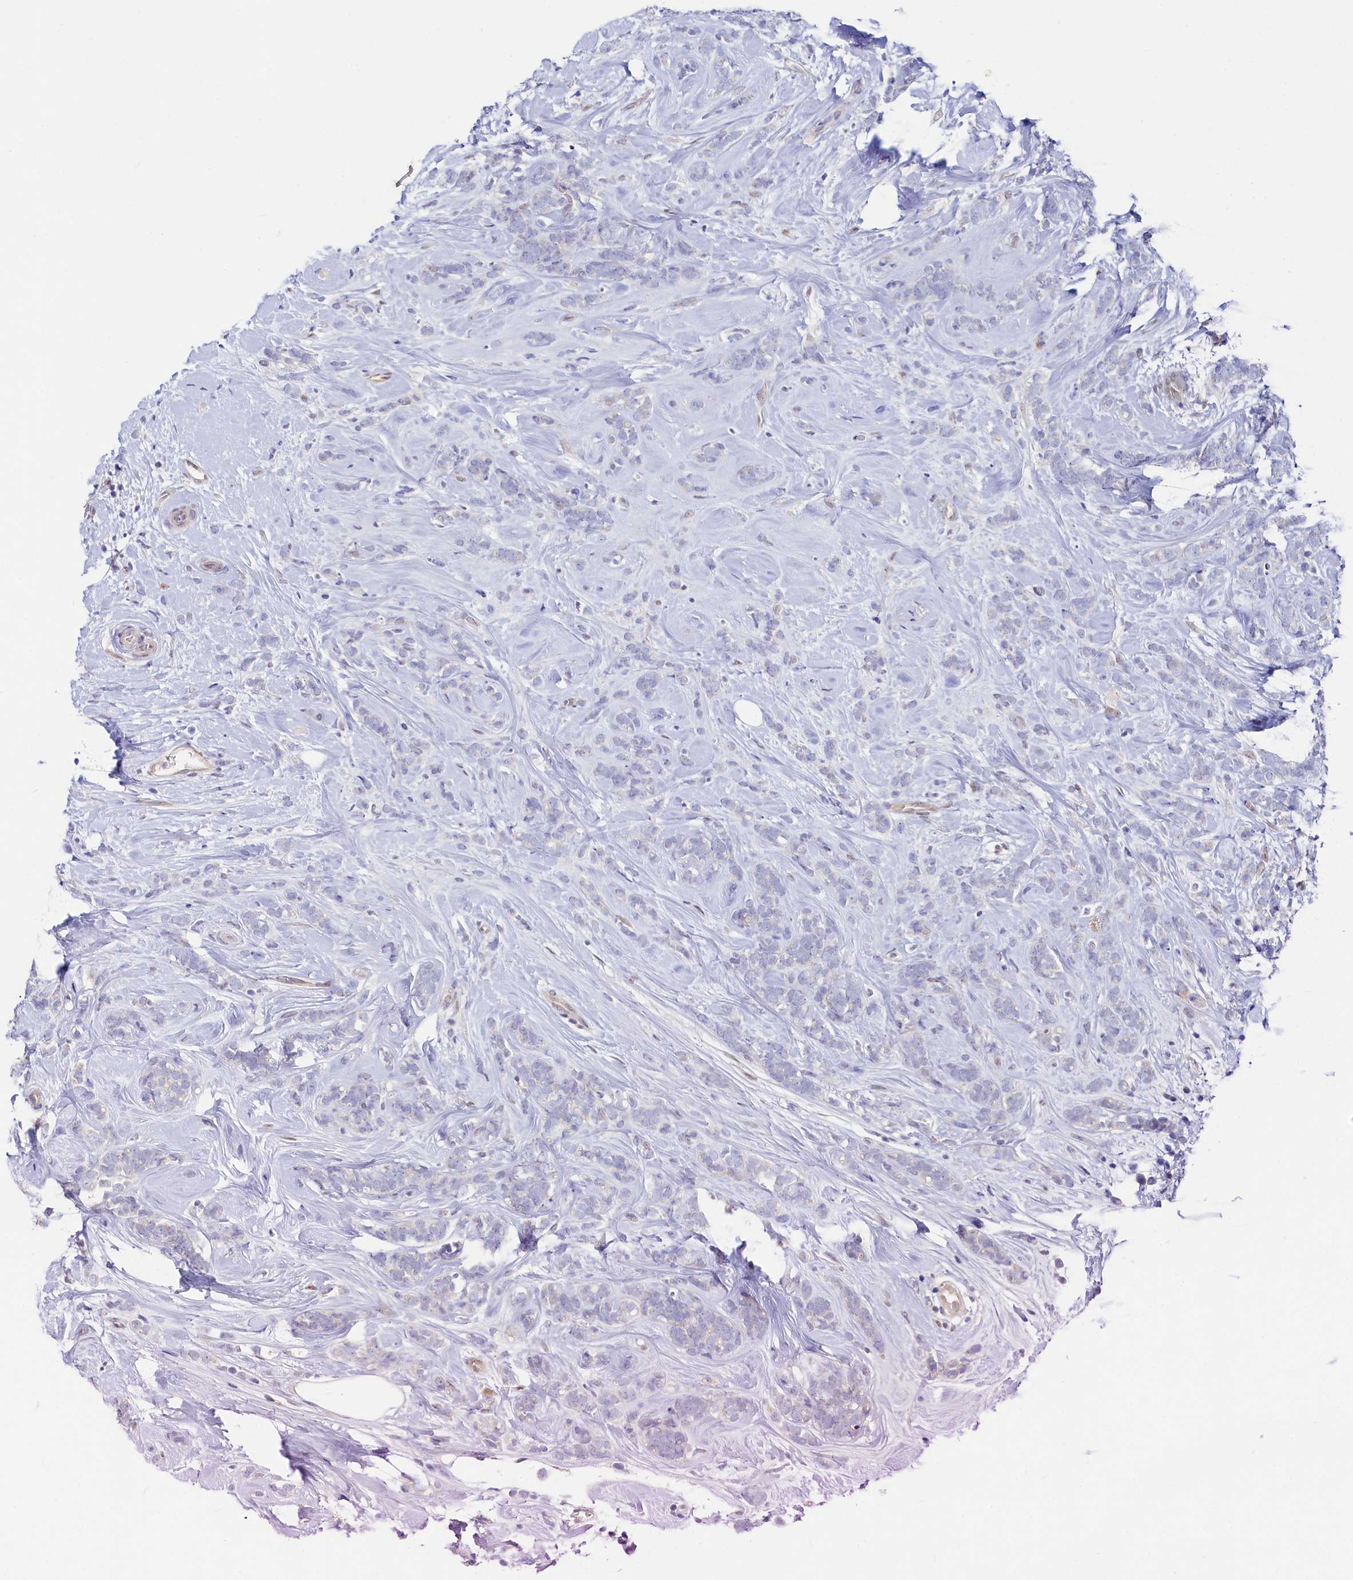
{"staining": {"intensity": "negative", "quantity": "none", "location": "none"}, "tissue": "breast cancer", "cell_type": "Tumor cells", "image_type": "cancer", "snomed": [{"axis": "morphology", "description": "Lobular carcinoma"}, {"axis": "topography", "description": "Breast"}], "caption": "An image of human lobular carcinoma (breast) is negative for staining in tumor cells.", "gene": "ASTE1", "patient": {"sex": "female", "age": 58}}